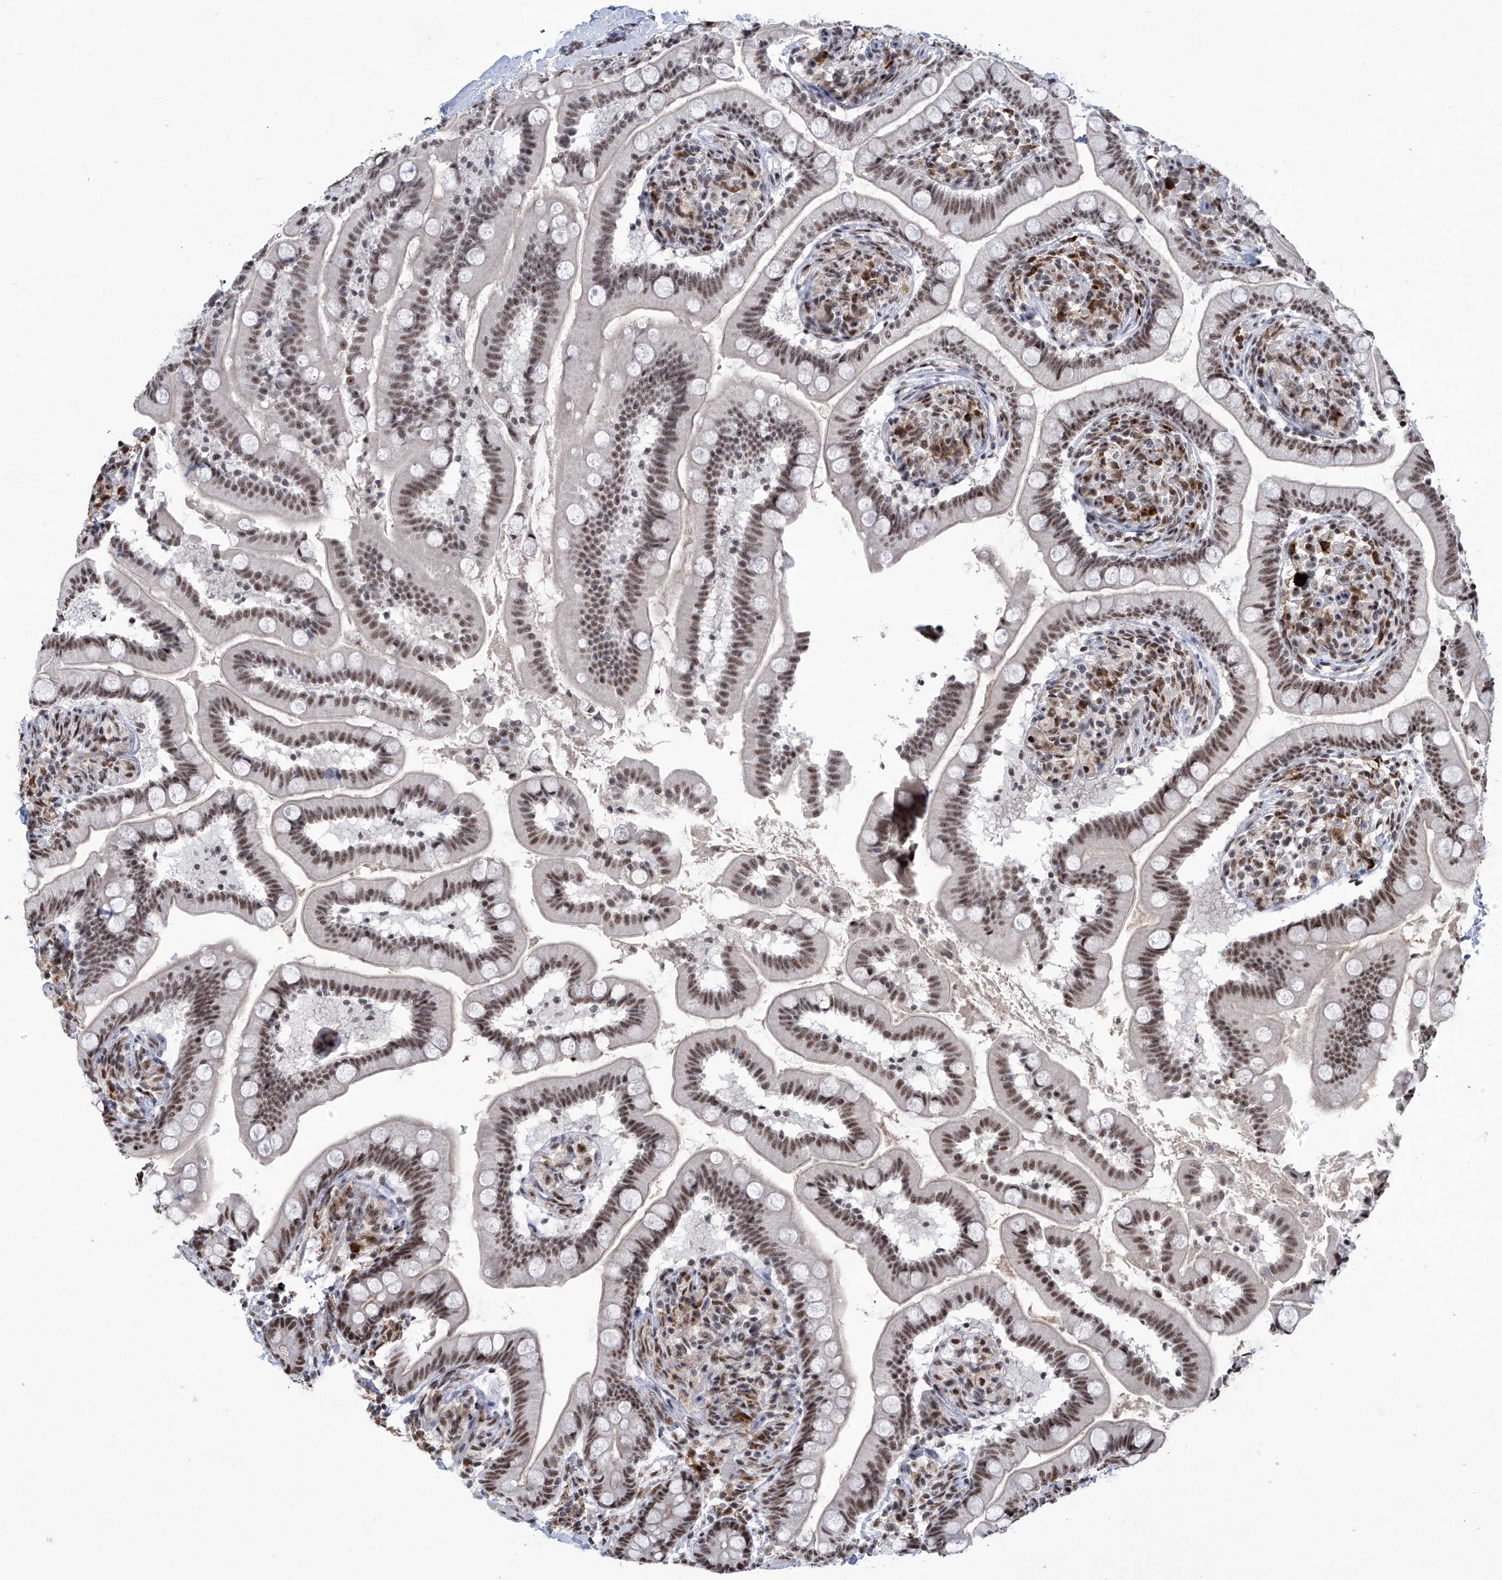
{"staining": {"intensity": "moderate", "quantity": ">75%", "location": "nuclear"}, "tissue": "small intestine", "cell_type": "Glandular cells", "image_type": "normal", "snomed": [{"axis": "morphology", "description": "Normal tissue, NOS"}, {"axis": "topography", "description": "Small intestine"}], "caption": "Immunohistochemical staining of unremarkable human small intestine exhibits >75% levels of moderate nuclear protein positivity in about >75% of glandular cells. Using DAB (brown) and hematoxylin (blue) stains, captured at high magnification using brightfield microscopy.", "gene": "FBXL4", "patient": {"sex": "female", "age": 64}}